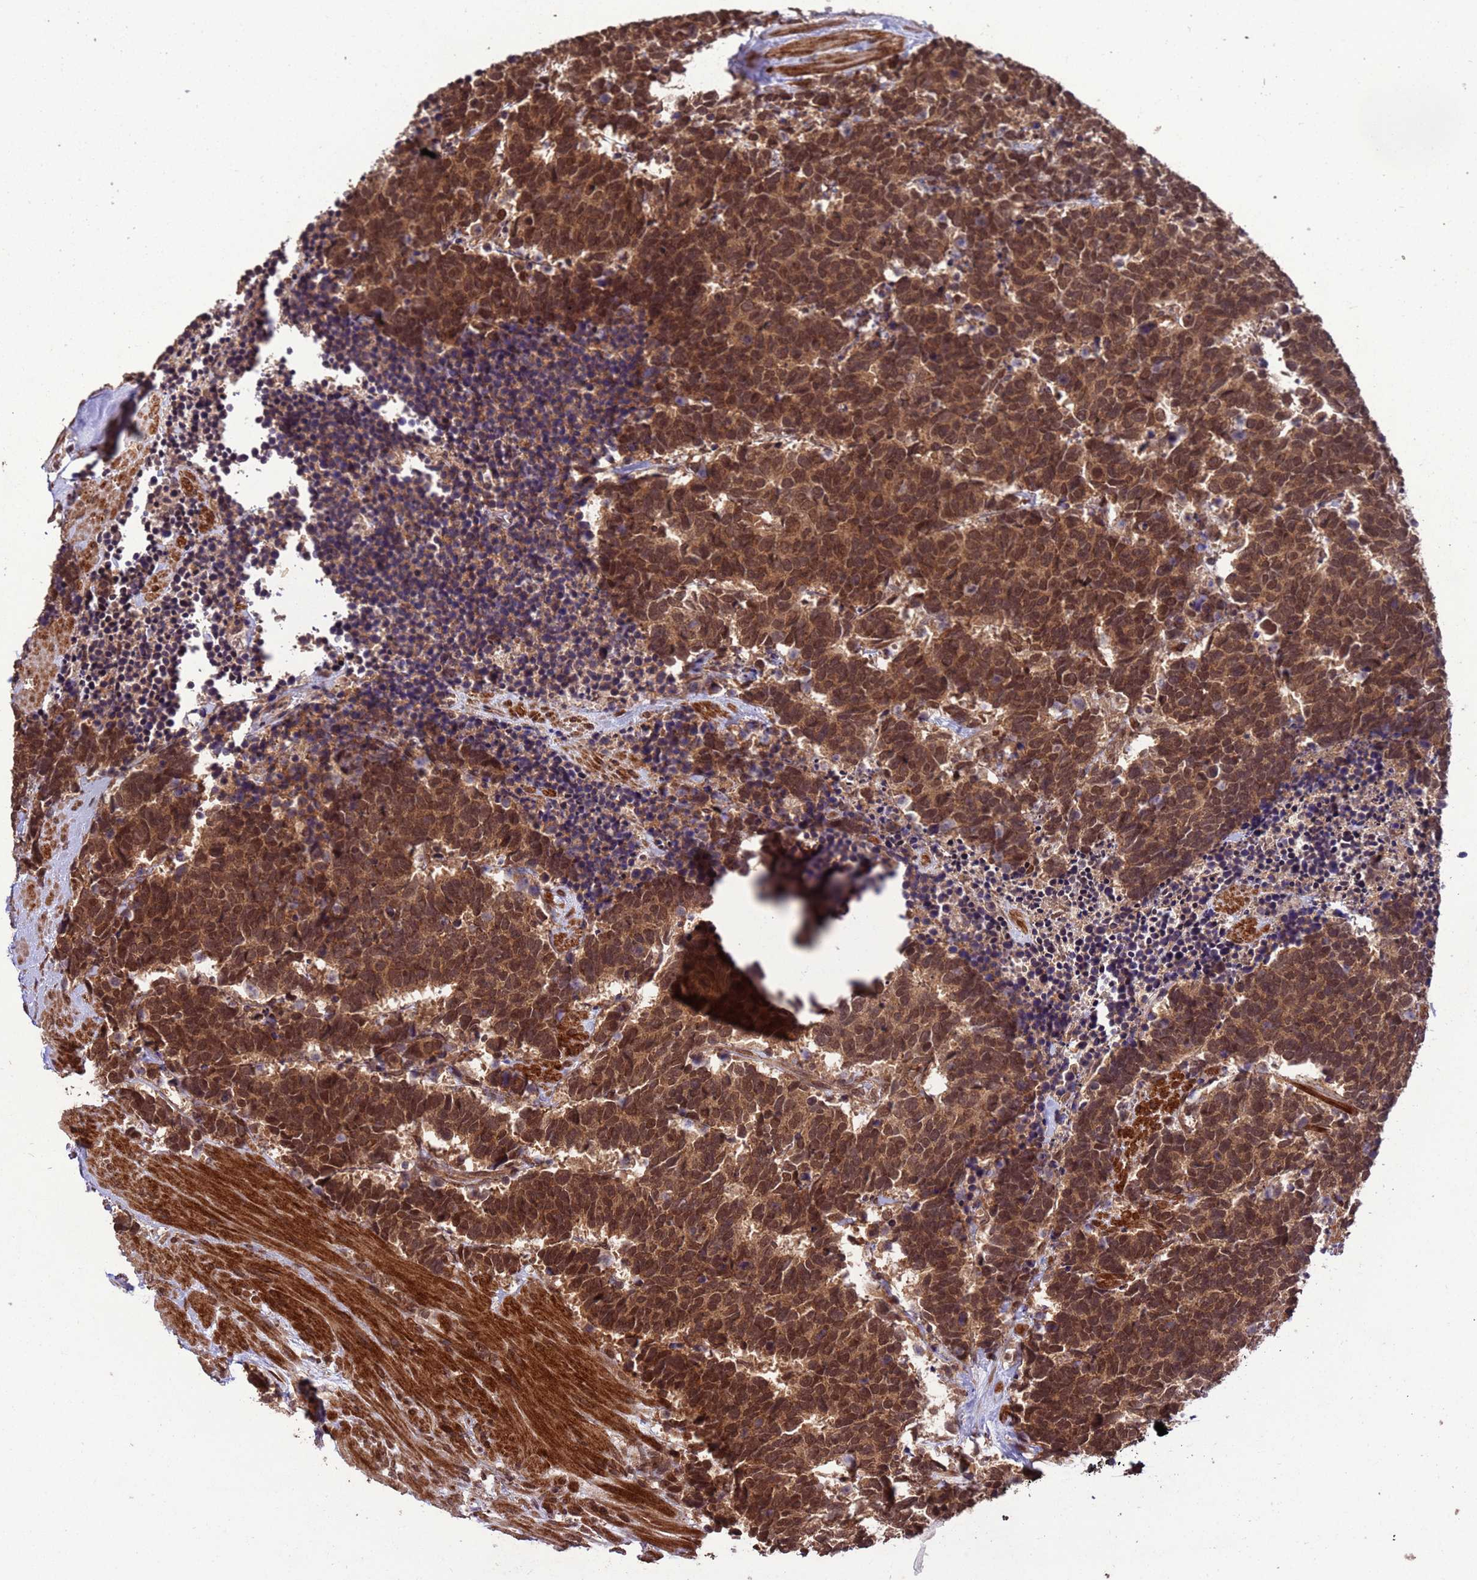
{"staining": {"intensity": "strong", "quantity": ">75%", "location": "cytoplasmic/membranous,nuclear"}, "tissue": "carcinoid", "cell_type": "Tumor cells", "image_type": "cancer", "snomed": [{"axis": "morphology", "description": "Carcinoma, NOS"}, {"axis": "morphology", "description": "Carcinoid, malignant, NOS"}, {"axis": "topography", "description": "Prostate"}], "caption": "Tumor cells show high levels of strong cytoplasmic/membranous and nuclear expression in about >75% of cells in human carcinoma. The protein of interest is stained brown, and the nuclei are stained in blue (DAB (3,3'-diaminobenzidine) IHC with brightfield microscopy, high magnification).", "gene": "VSTM4", "patient": {"sex": "male", "age": 57}}